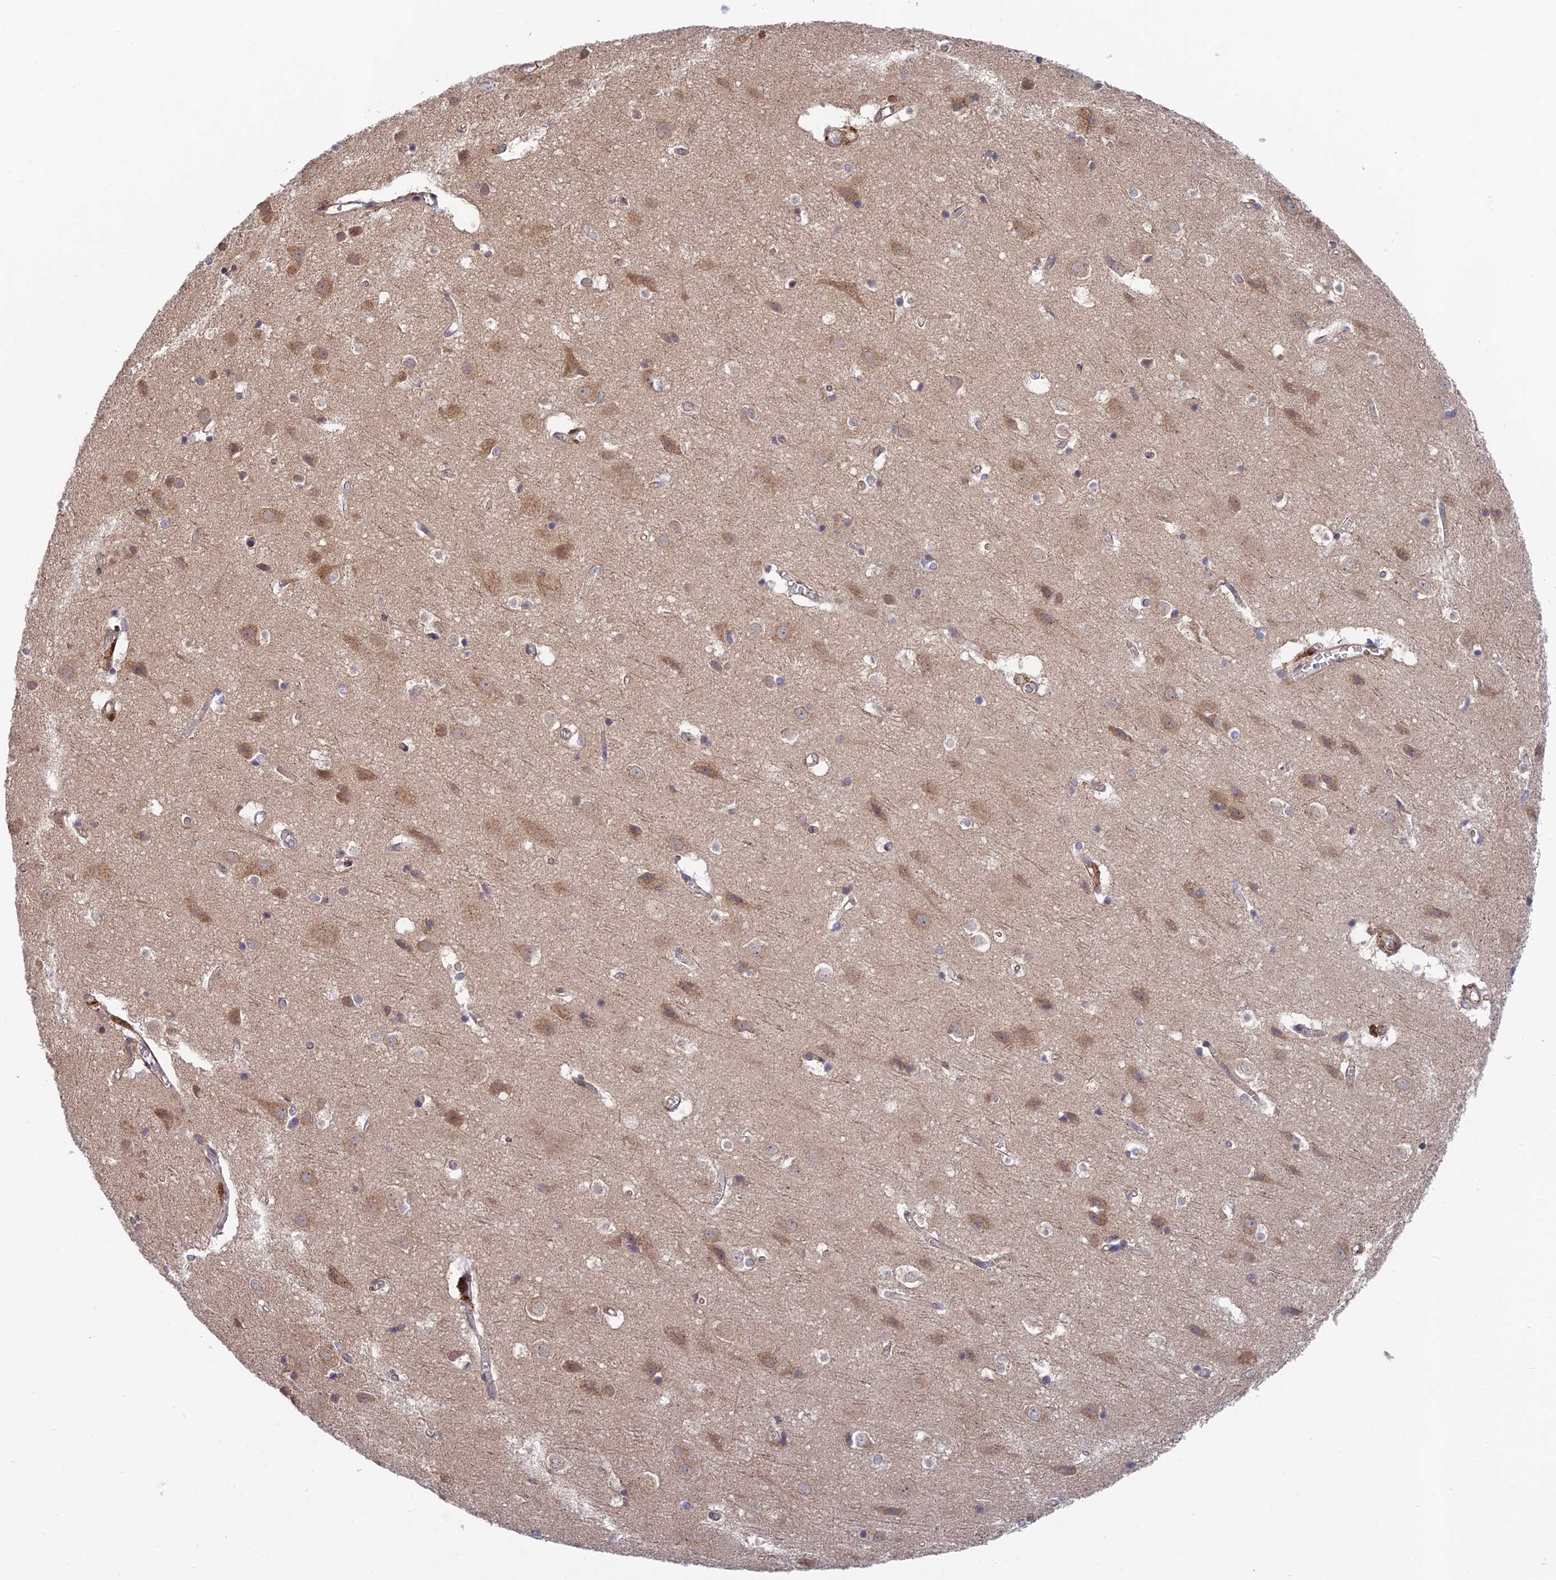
{"staining": {"intensity": "weak", "quantity": ">75%", "location": "cytoplasmic/membranous"}, "tissue": "cerebral cortex", "cell_type": "Endothelial cells", "image_type": "normal", "snomed": [{"axis": "morphology", "description": "Normal tissue, NOS"}, {"axis": "topography", "description": "Cerebral cortex"}], "caption": "Human cerebral cortex stained for a protein (brown) reveals weak cytoplasmic/membranous positive staining in about >75% of endothelial cells.", "gene": "UROS", "patient": {"sex": "male", "age": 54}}